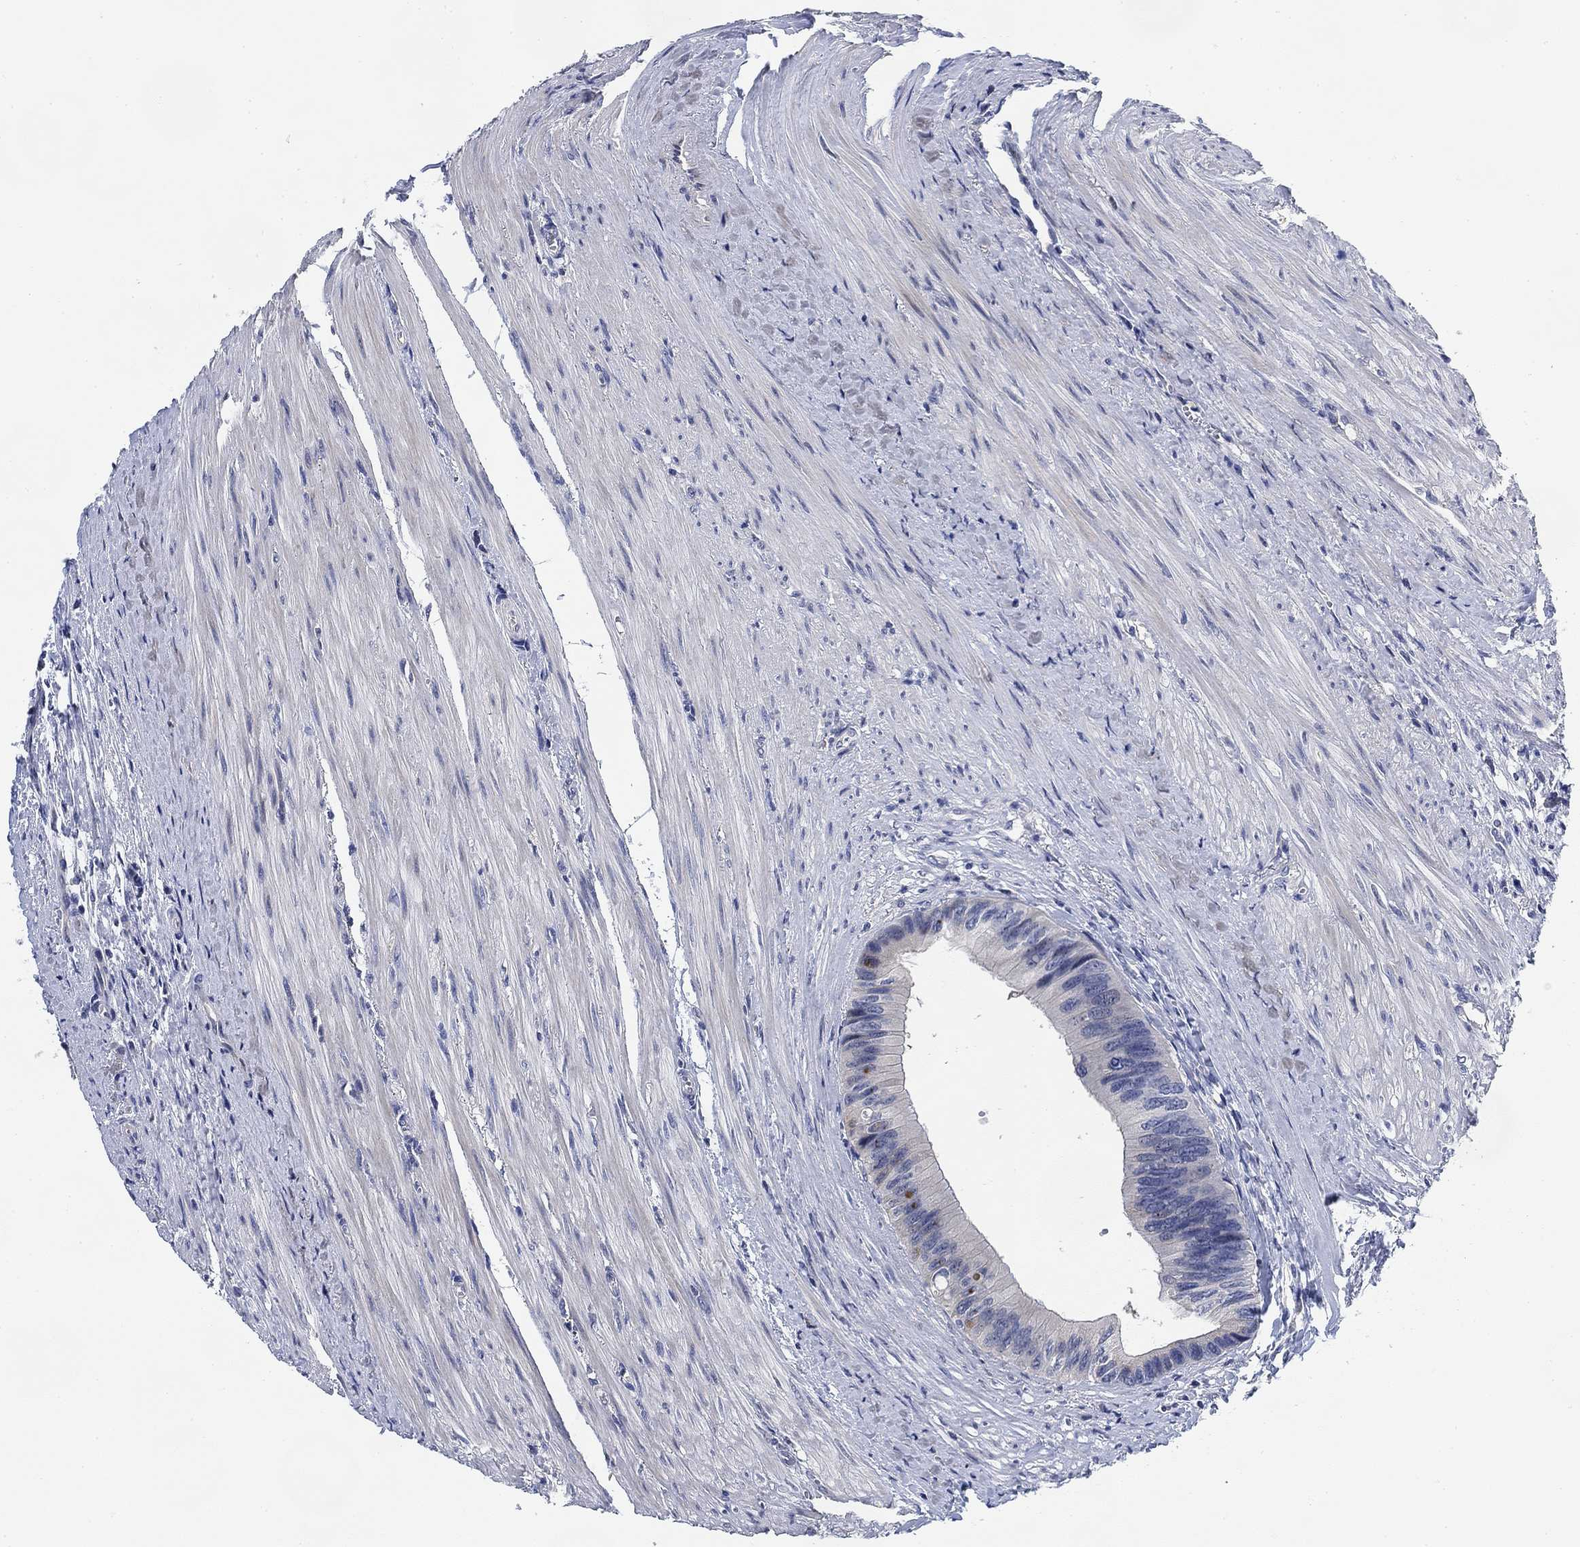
{"staining": {"intensity": "negative", "quantity": "none", "location": "none"}, "tissue": "colorectal cancer", "cell_type": "Tumor cells", "image_type": "cancer", "snomed": [{"axis": "morphology", "description": "Normal tissue, NOS"}, {"axis": "morphology", "description": "Adenocarcinoma, NOS"}, {"axis": "topography", "description": "Colon"}], "caption": "This is a photomicrograph of IHC staining of adenocarcinoma (colorectal), which shows no expression in tumor cells. Nuclei are stained in blue.", "gene": "DAZL", "patient": {"sex": "male", "age": 65}}